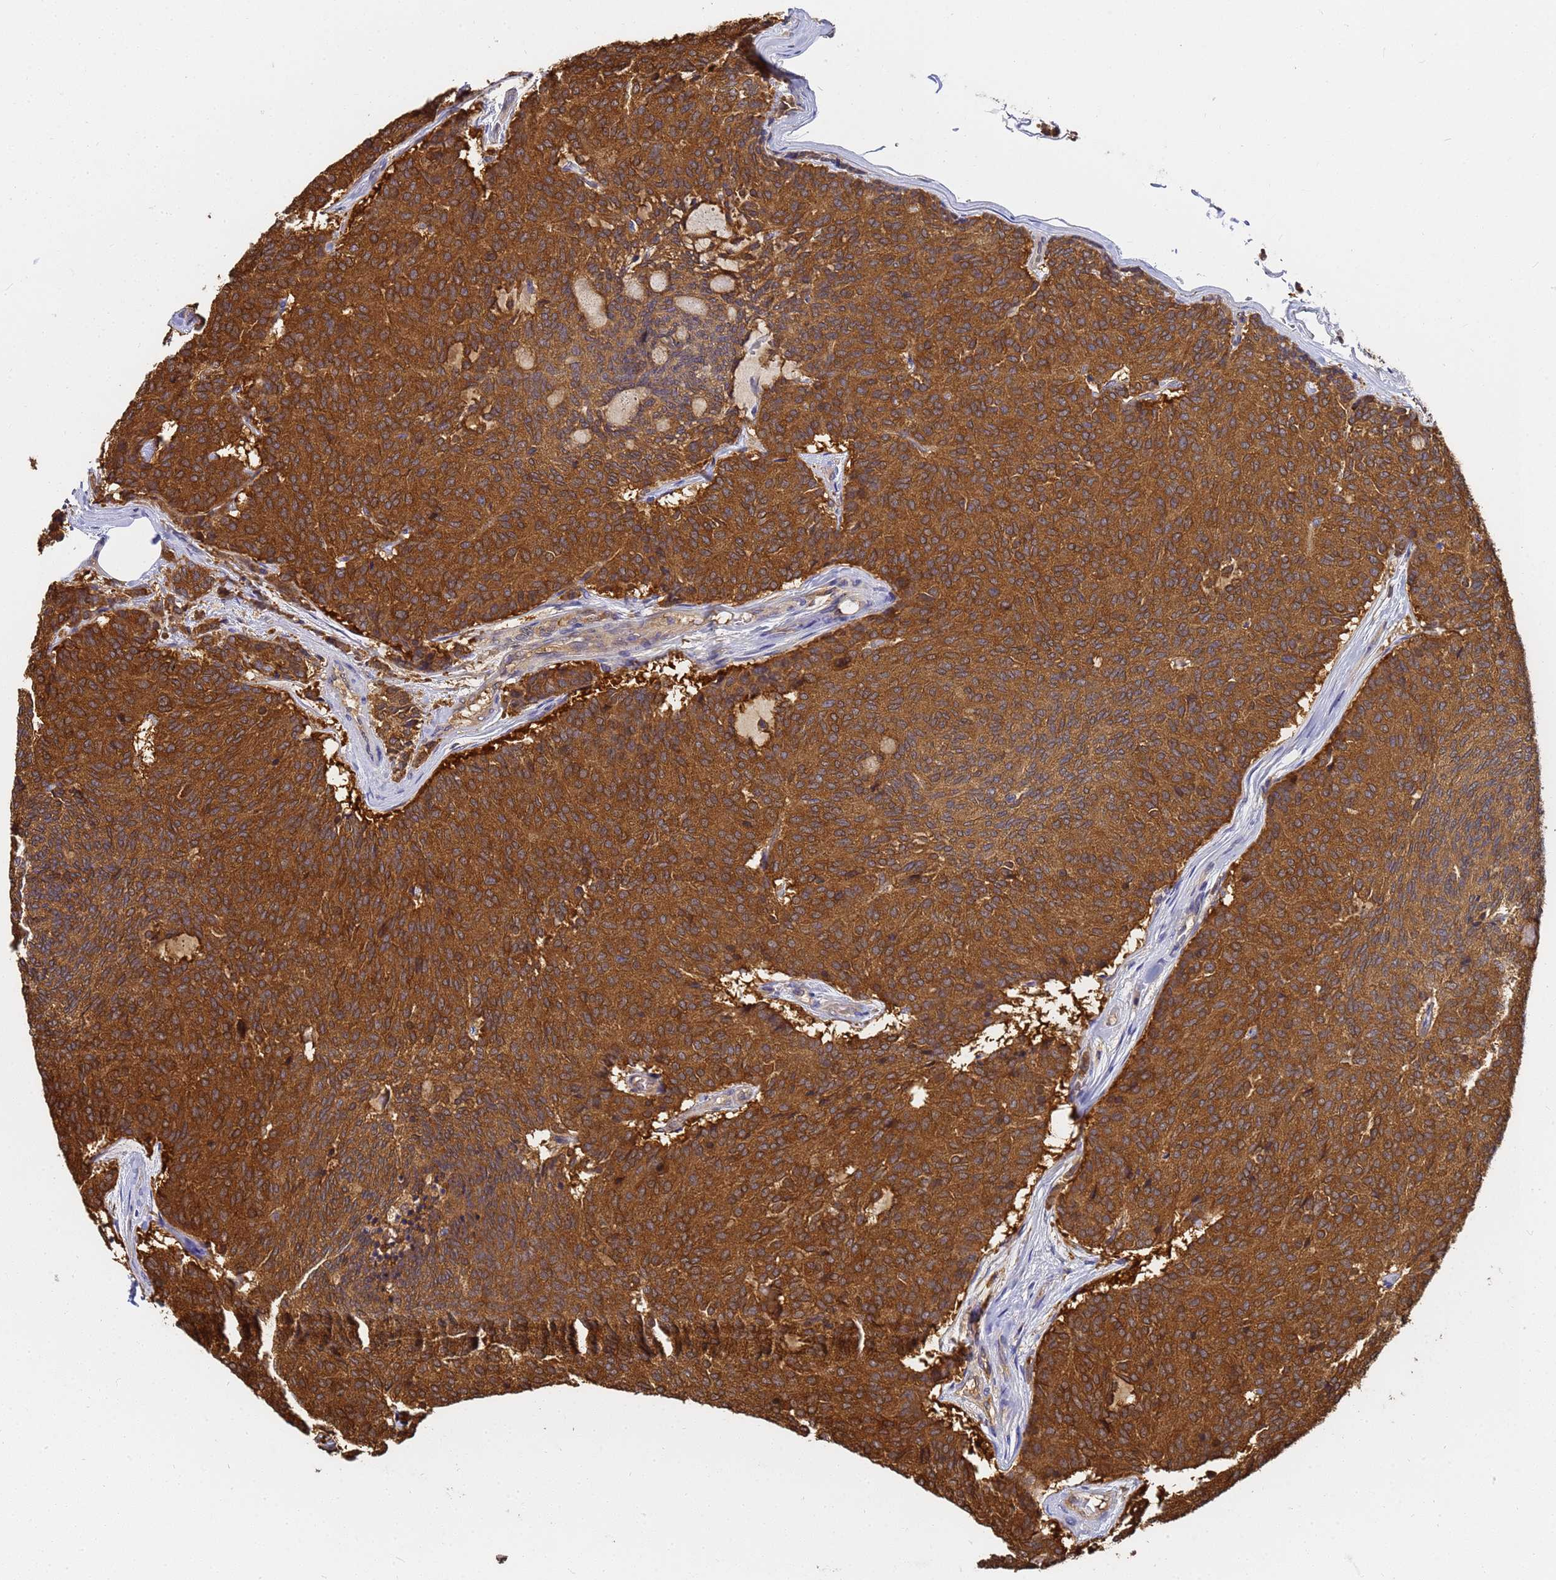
{"staining": {"intensity": "strong", "quantity": ">75%", "location": "cytoplasmic/membranous"}, "tissue": "carcinoid", "cell_type": "Tumor cells", "image_type": "cancer", "snomed": [{"axis": "morphology", "description": "Carcinoid, malignant, NOS"}, {"axis": "topography", "description": "Pancreas"}], "caption": "Human carcinoid stained with a protein marker exhibits strong staining in tumor cells.", "gene": "NME1-NME2", "patient": {"sex": "female", "age": 54}}